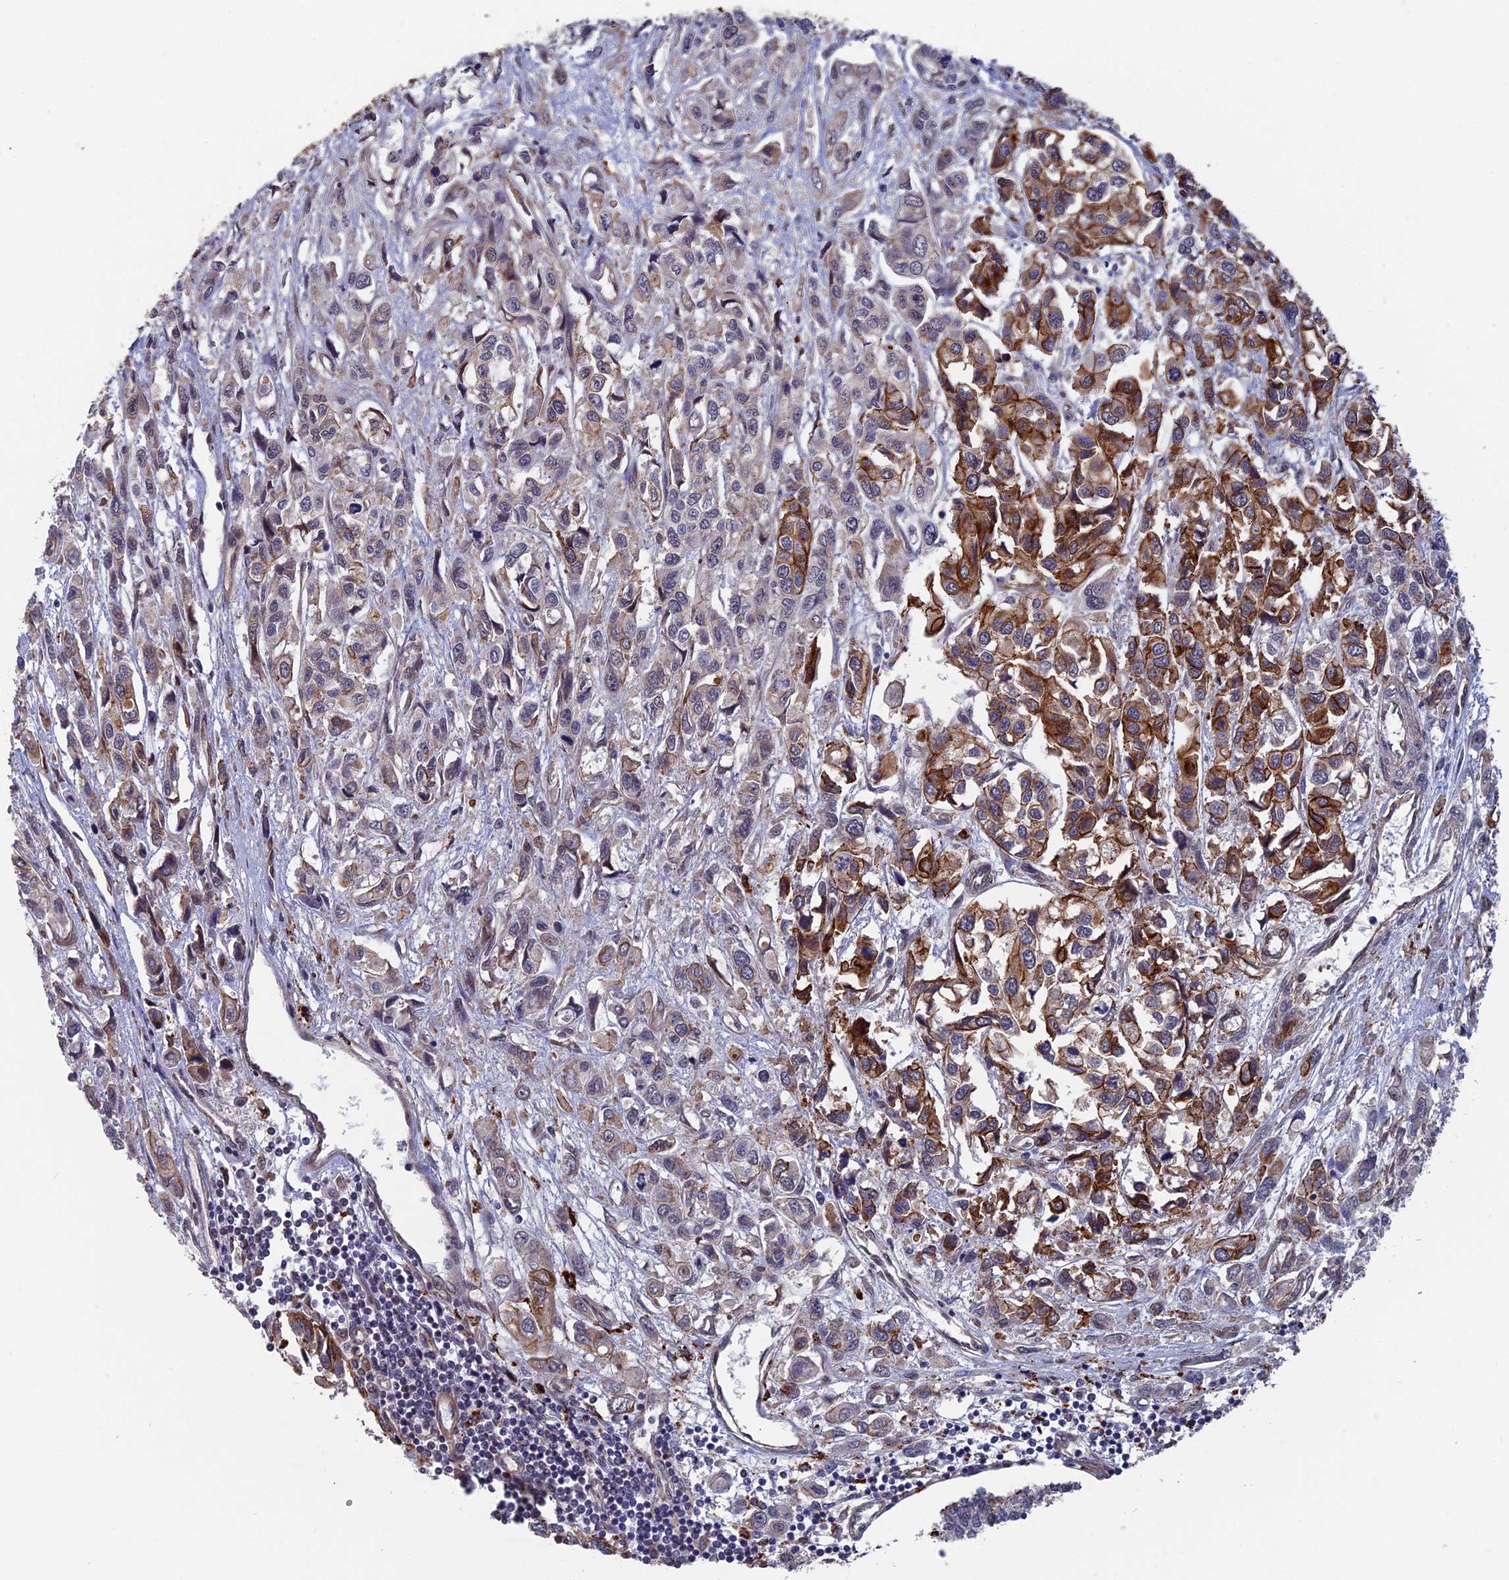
{"staining": {"intensity": "strong", "quantity": "25%-75%", "location": "cytoplasmic/membranous"}, "tissue": "urothelial cancer", "cell_type": "Tumor cells", "image_type": "cancer", "snomed": [{"axis": "morphology", "description": "Urothelial carcinoma, High grade"}, {"axis": "topography", "description": "Urinary bladder"}], "caption": "This photomicrograph displays immunohistochemistry staining of high-grade urothelial carcinoma, with high strong cytoplasmic/membranous staining in approximately 25%-75% of tumor cells.", "gene": "NOSIP", "patient": {"sex": "male", "age": 67}}